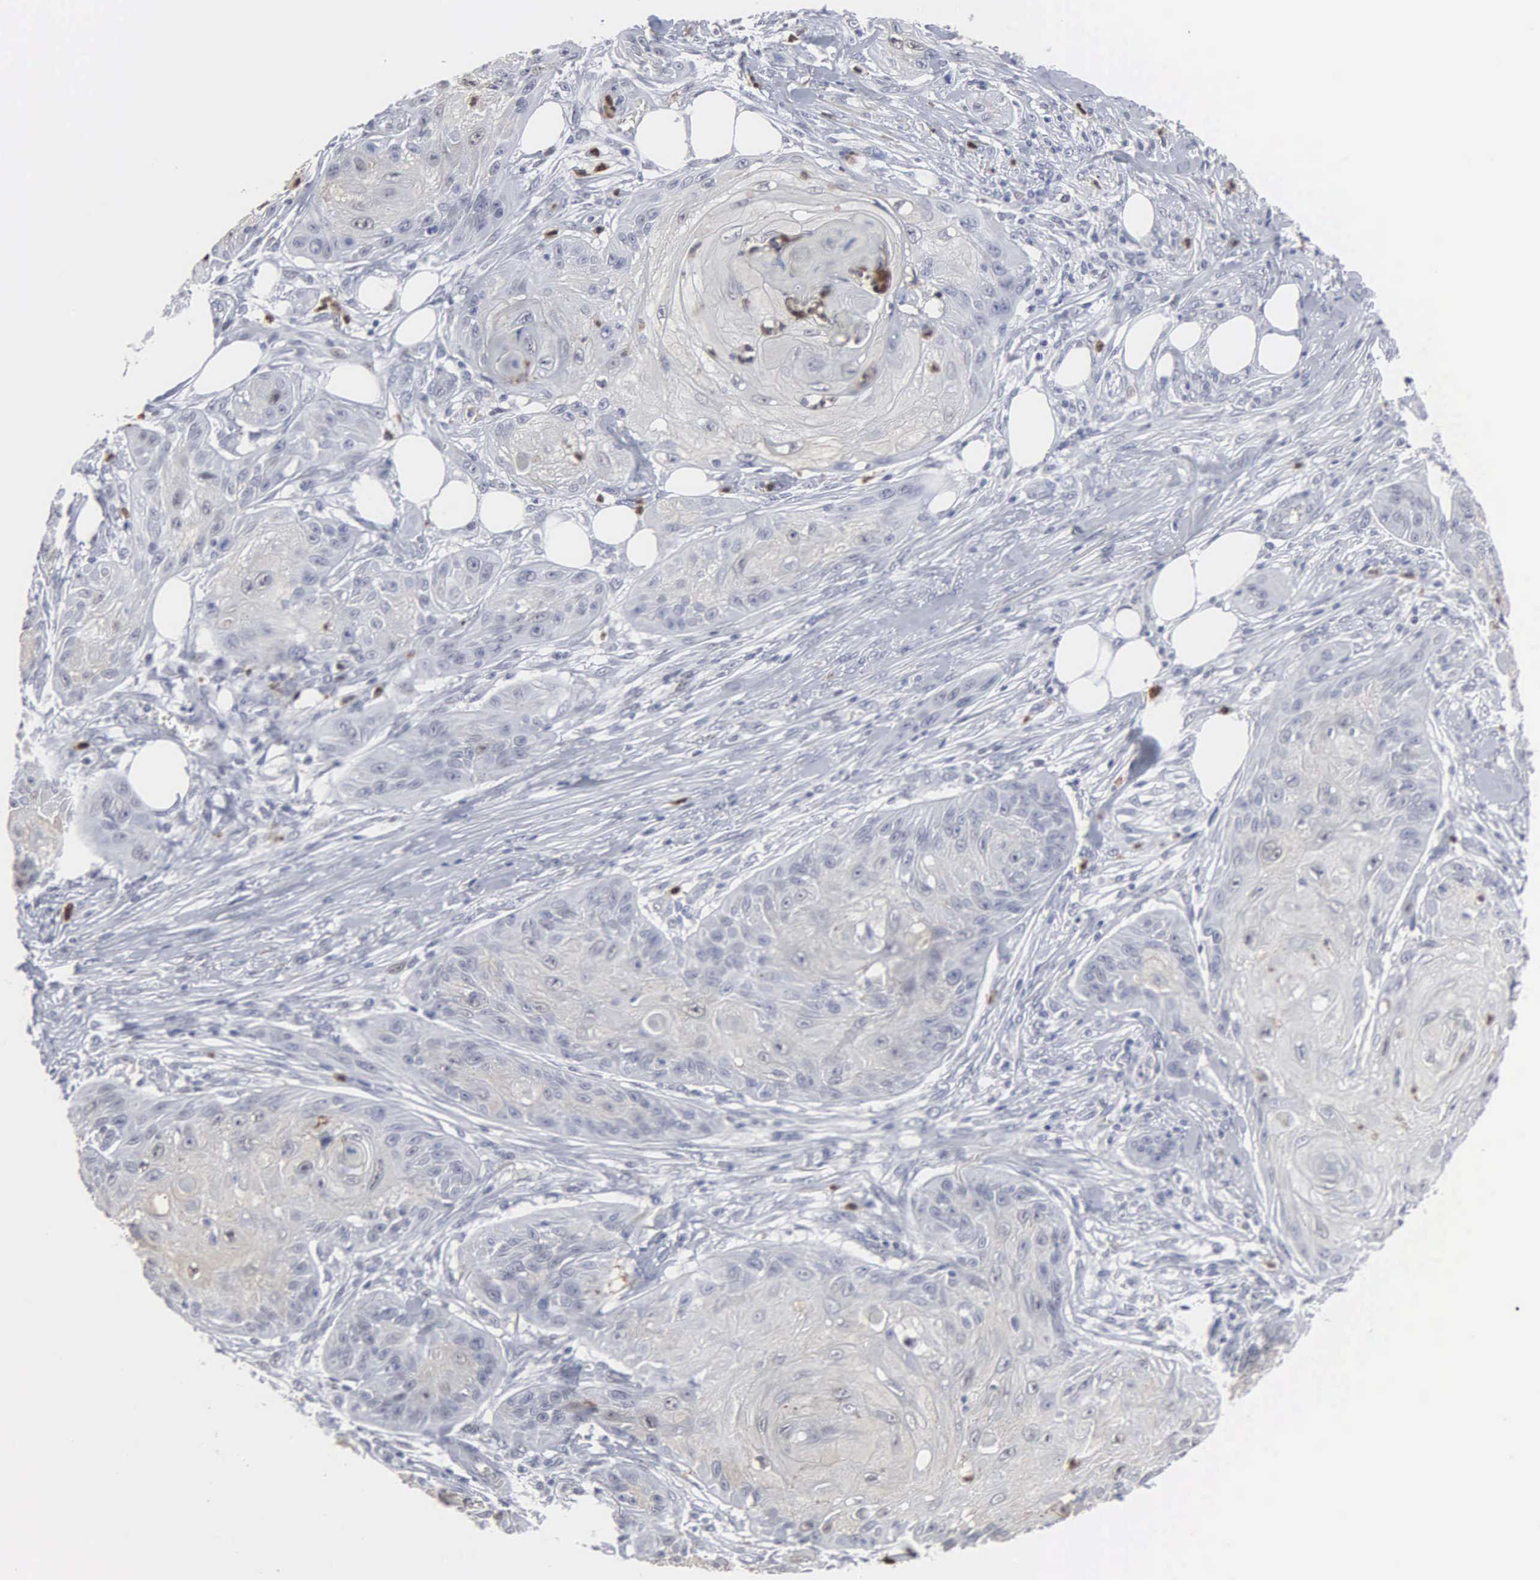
{"staining": {"intensity": "negative", "quantity": "none", "location": "none"}, "tissue": "skin cancer", "cell_type": "Tumor cells", "image_type": "cancer", "snomed": [{"axis": "morphology", "description": "Squamous cell carcinoma, NOS"}, {"axis": "topography", "description": "Skin"}], "caption": "A high-resolution photomicrograph shows immunohistochemistry staining of squamous cell carcinoma (skin), which exhibits no significant positivity in tumor cells.", "gene": "SPIN3", "patient": {"sex": "female", "age": 88}}